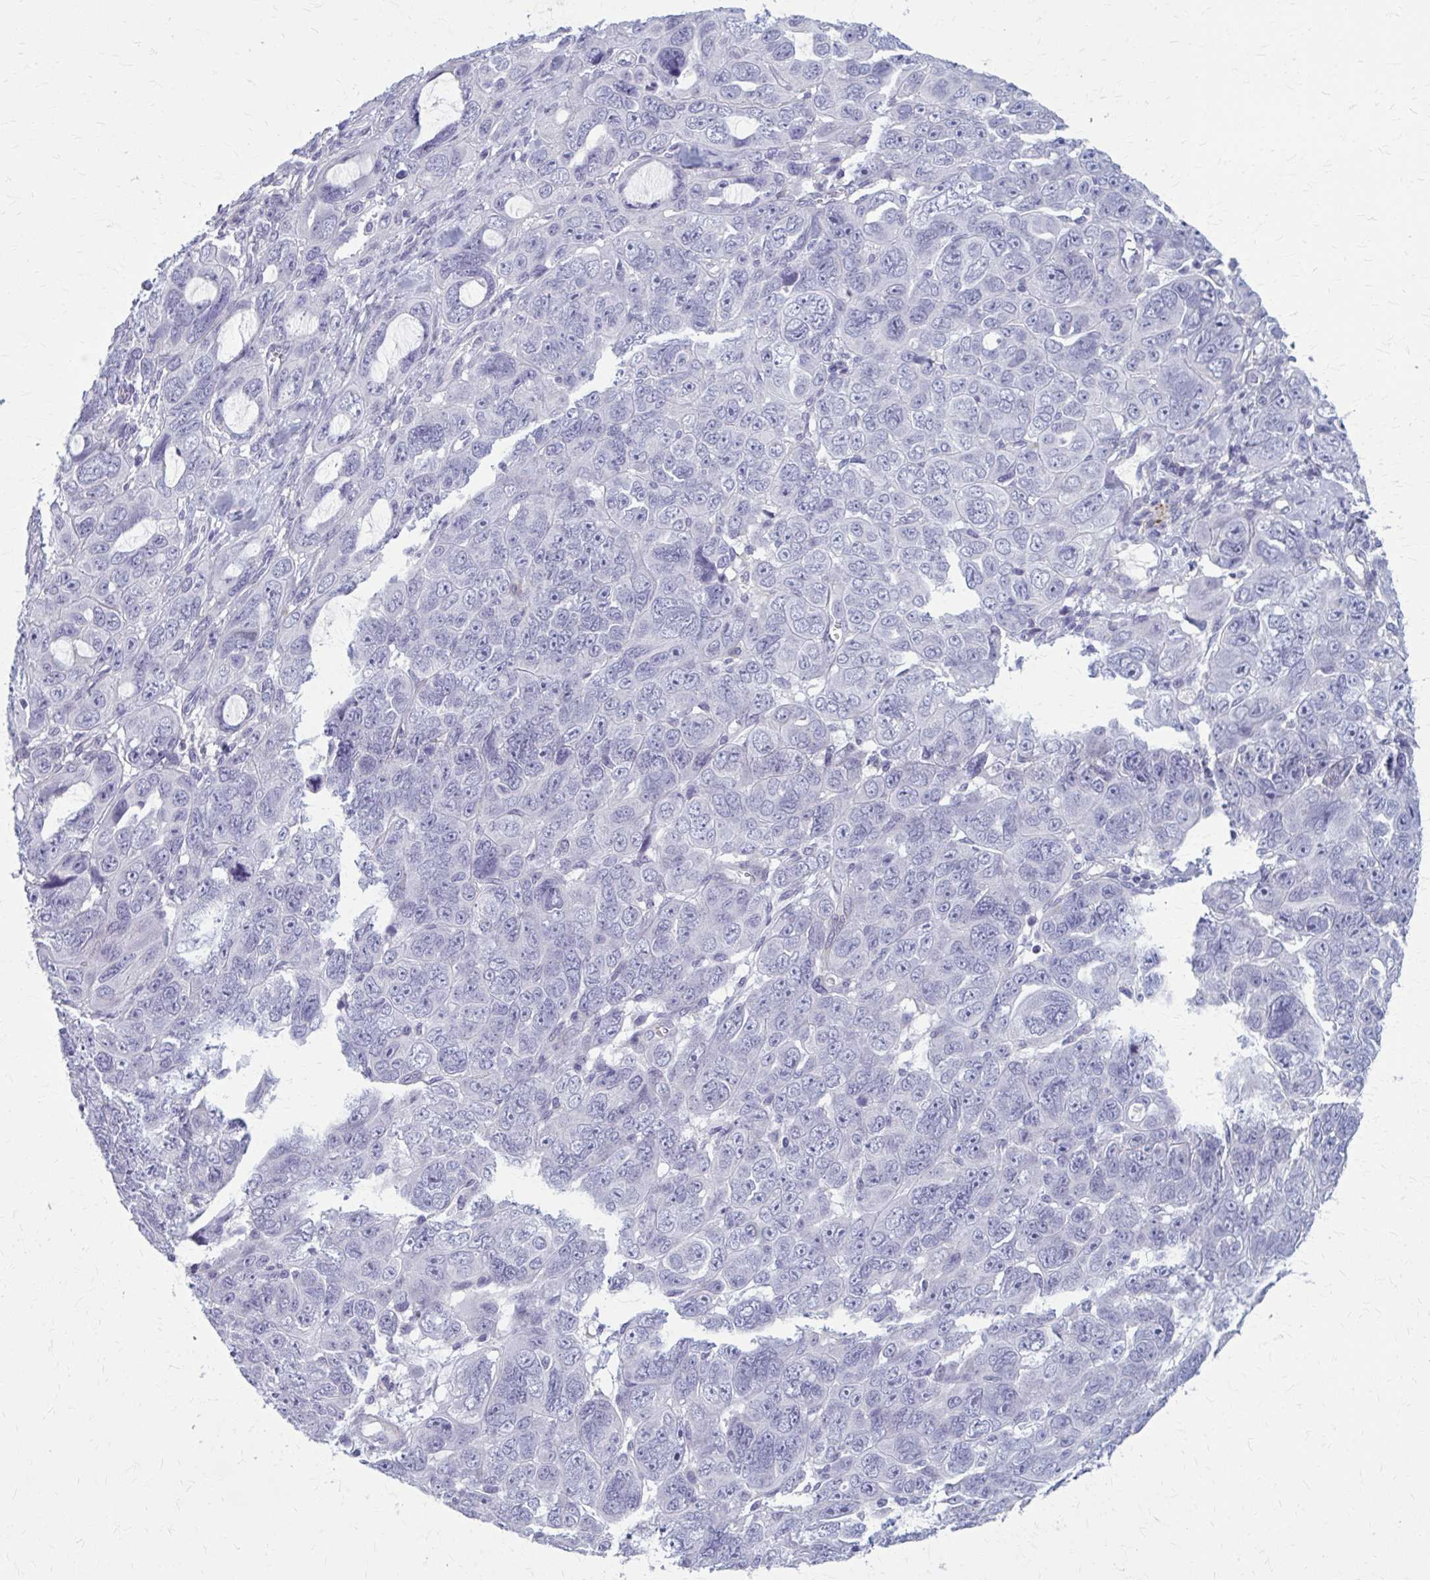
{"staining": {"intensity": "negative", "quantity": "none", "location": "none"}, "tissue": "ovarian cancer", "cell_type": "Tumor cells", "image_type": "cancer", "snomed": [{"axis": "morphology", "description": "Cystadenocarcinoma, serous, NOS"}, {"axis": "topography", "description": "Ovary"}], "caption": "The image reveals no significant expression in tumor cells of ovarian serous cystadenocarcinoma.", "gene": "CASQ2", "patient": {"sex": "female", "age": 63}}